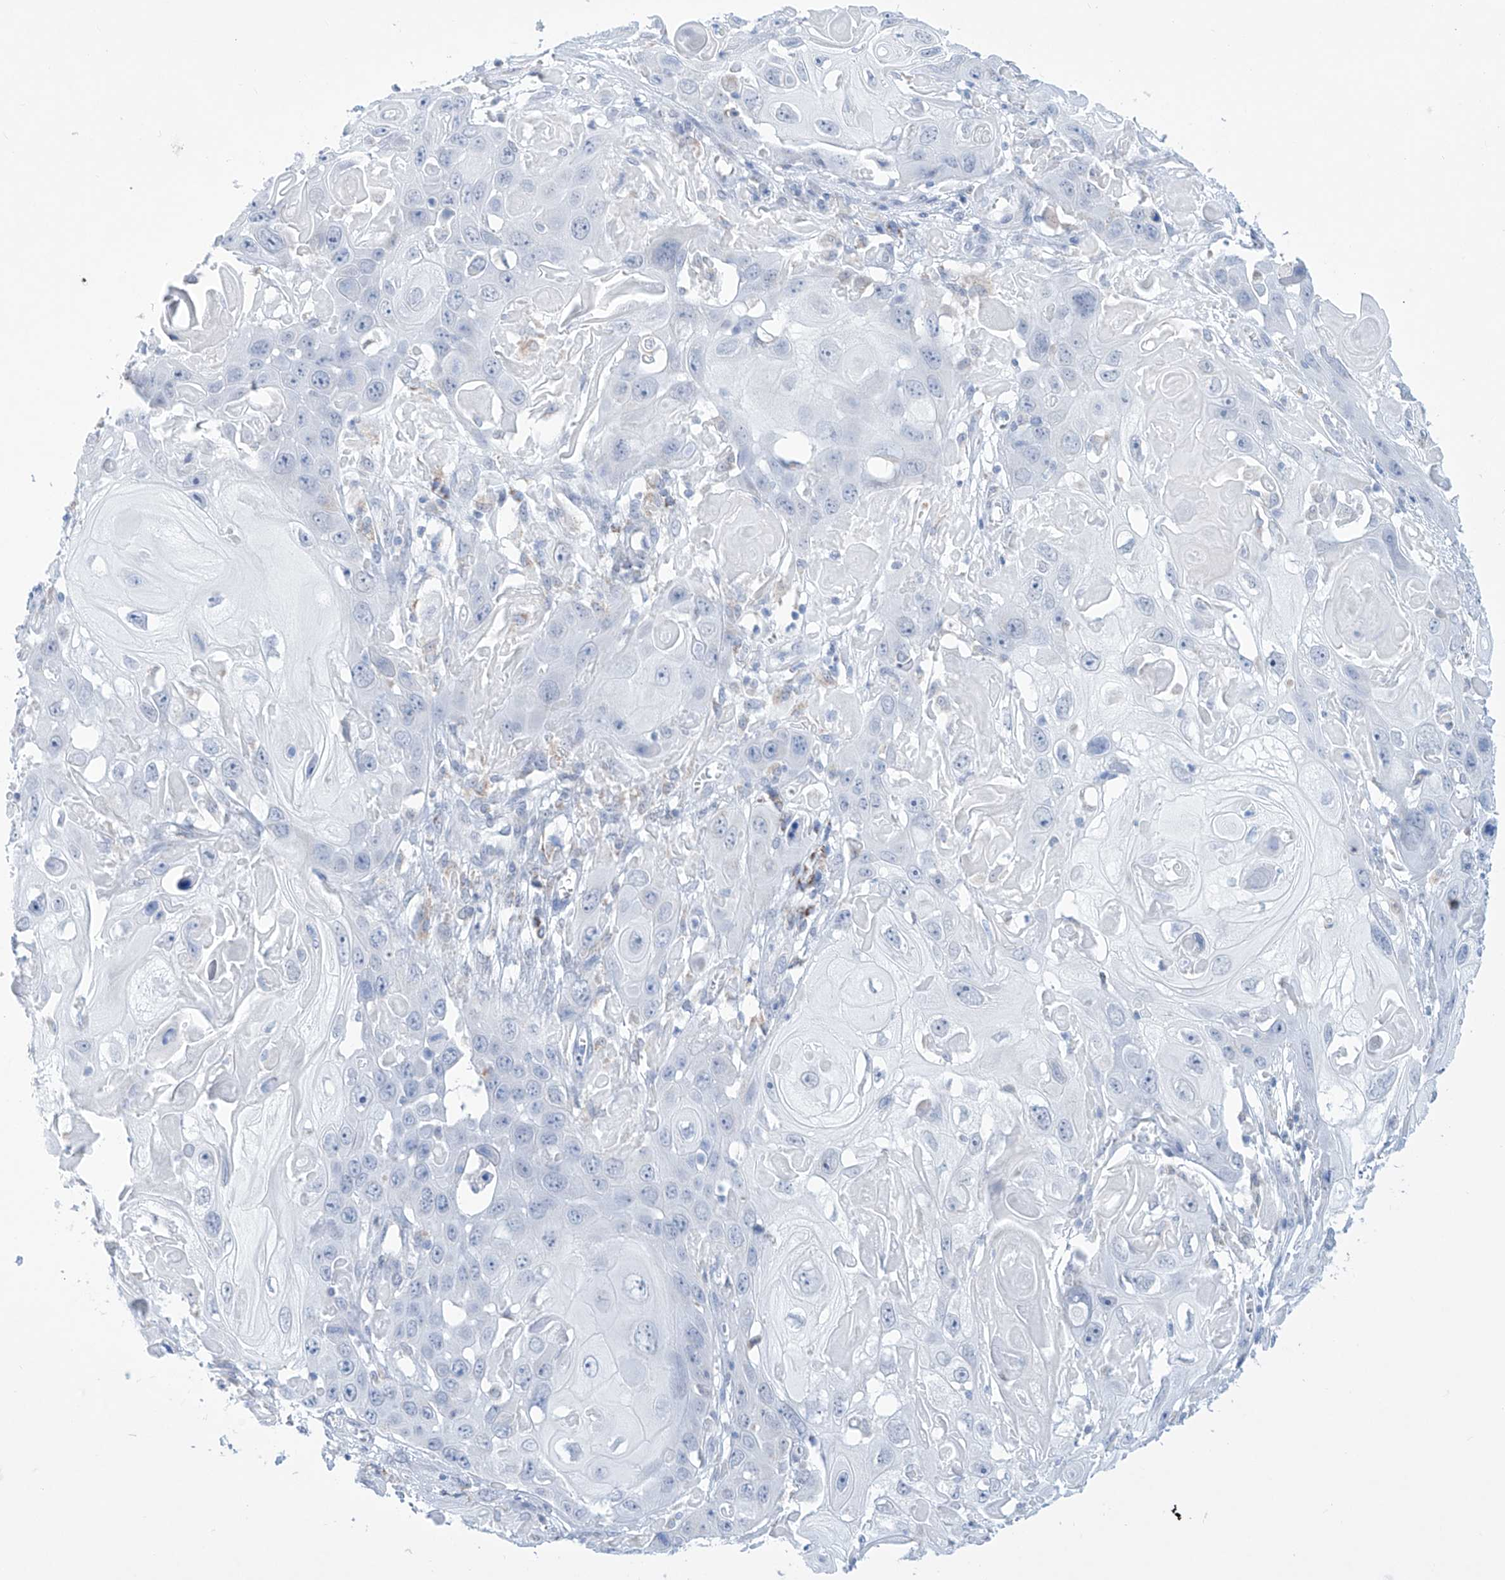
{"staining": {"intensity": "negative", "quantity": "none", "location": "none"}, "tissue": "skin cancer", "cell_type": "Tumor cells", "image_type": "cancer", "snomed": [{"axis": "morphology", "description": "Squamous cell carcinoma, NOS"}, {"axis": "topography", "description": "Skin"}], "caption": "This is an immunohistochemistry photomicrograph of human skin squamous cell carcinoma. There is no positivity in tumor cells.", "gene": "ALDH6A1", "patient": {"sex": "male", "age": 55}}